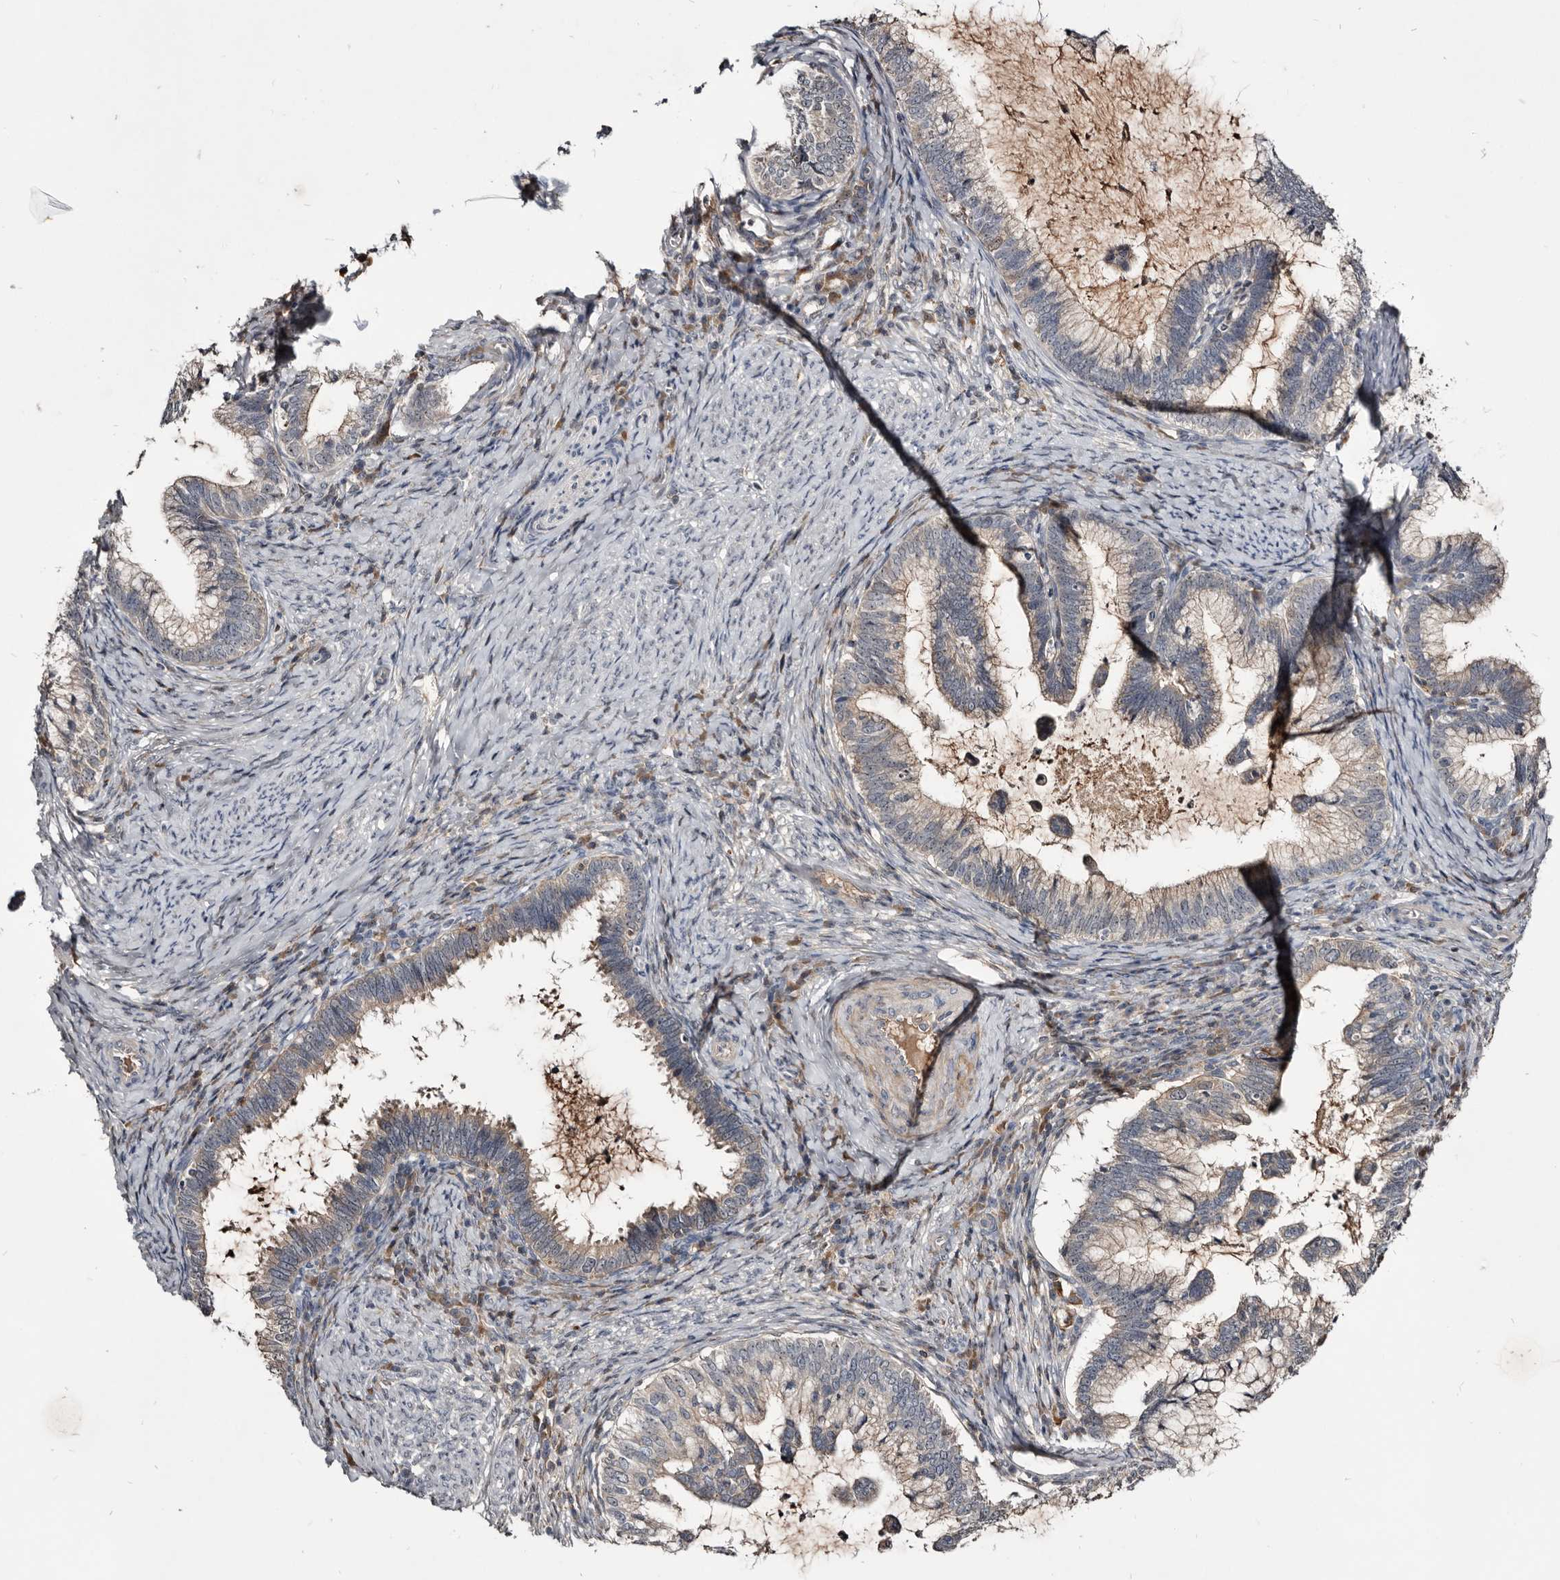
{"staining": {"intensity": "weak", "quantity": "<25%", "location": "cytoplasmic/membranous"}, "tissue": "cervical cancer", "cell_type": "Tumor cells", "image_type": "cancer", "snomed": [{"axis": "morphology", "description": "Adenocarcinoma, NOS"}, {"axis": "topography", "description": "Cervix"}], "caption": "The photomicrograph displays no significant positivity in tumor cells of cervical cancer.", "gene": "TTC39A", "patient": {"sex": "female", "age": 36}}